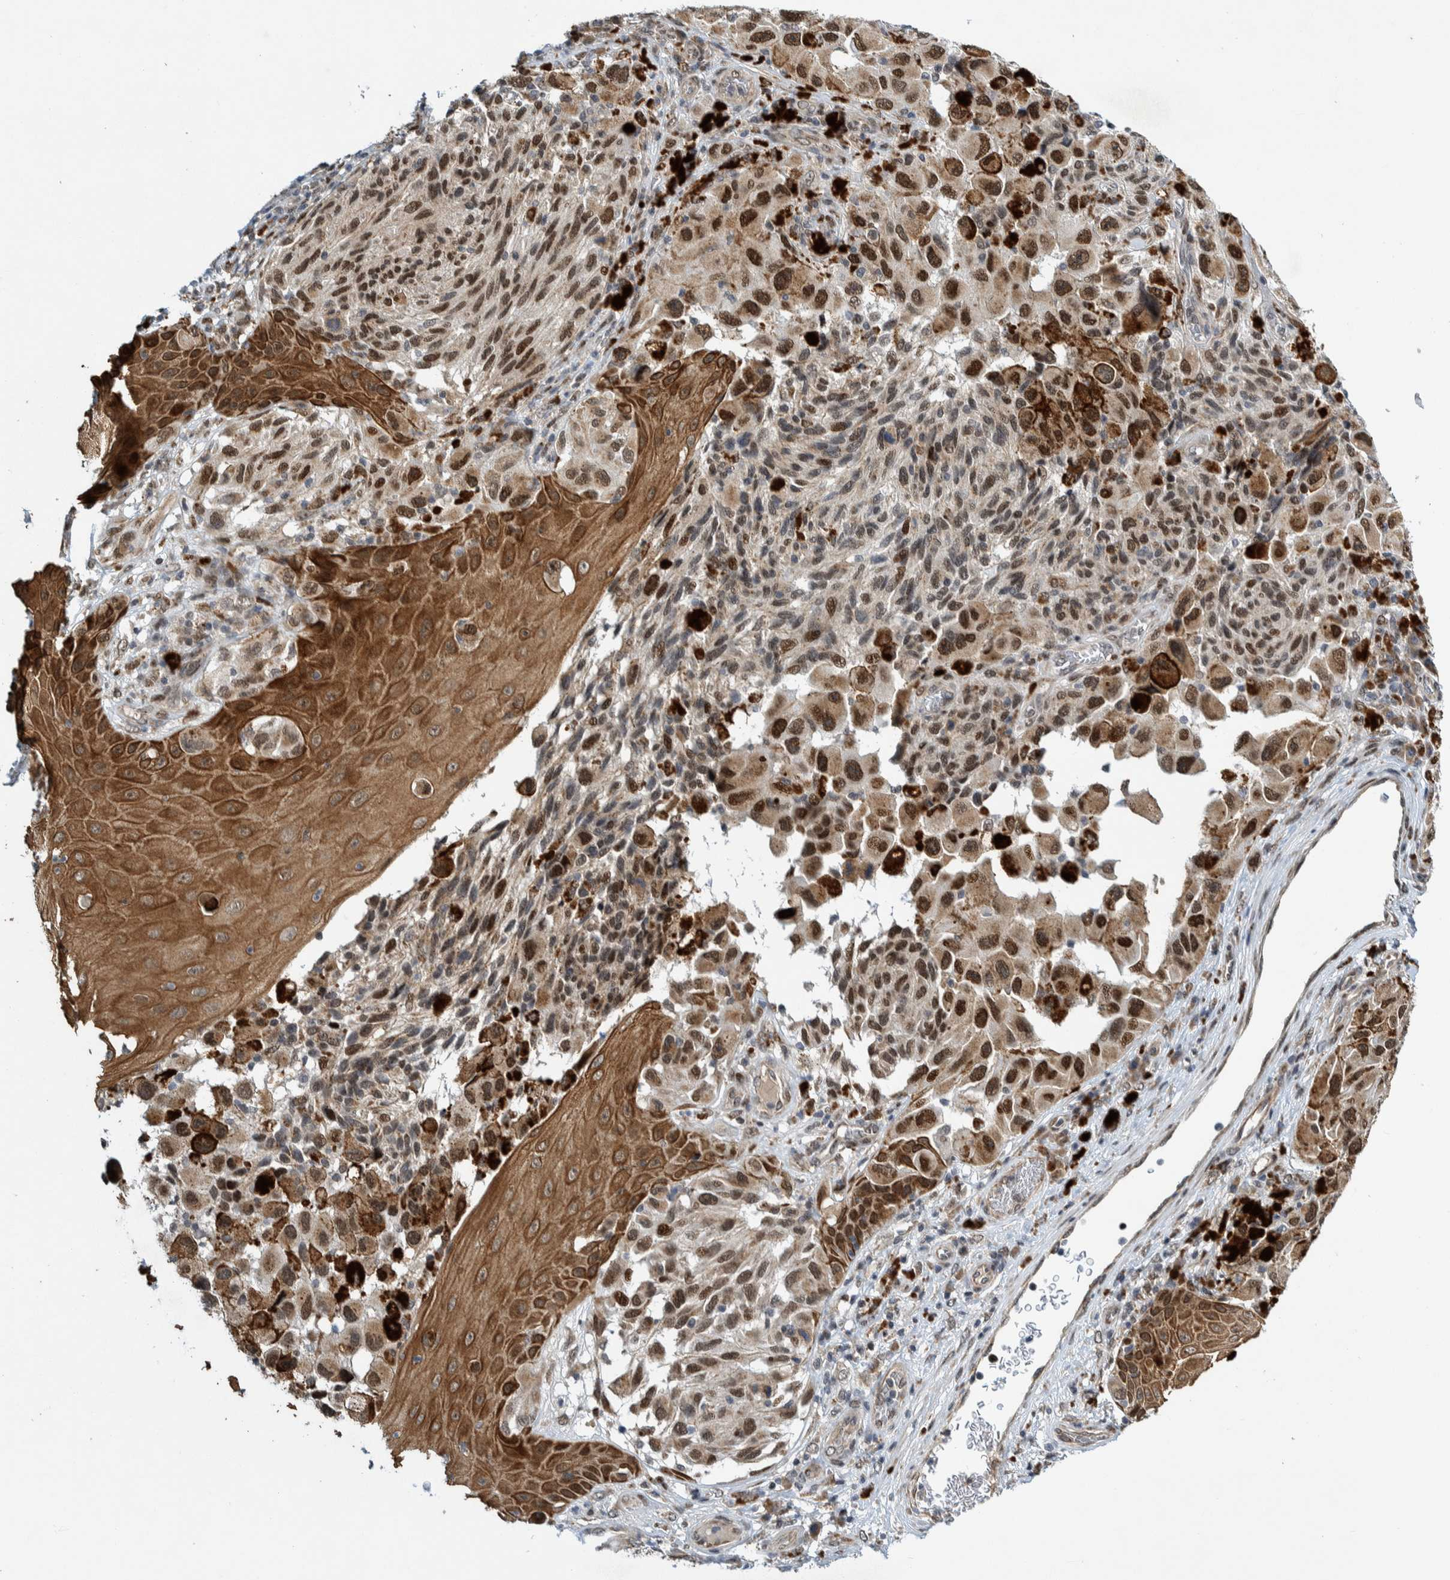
{"staining": {"intensity": "strong", "quantity": ">75%", "location": "nuclear"}, "tissue": "melanoma", "cell_type": "Tumor cells", "image_type": "cancer", "snomed": [{"axis": "morphology", "description": "Malignant melanoma, NOS"}, {"axis": "topography", "description": "Skin"}], "caption": "The histopathology image demonstrates staining of melanoma, revealing strong nuclear protein expression (brown color) within tumor cells.", "gene": "CCDC57", "patient": {"sex": "female", "age": 73}}